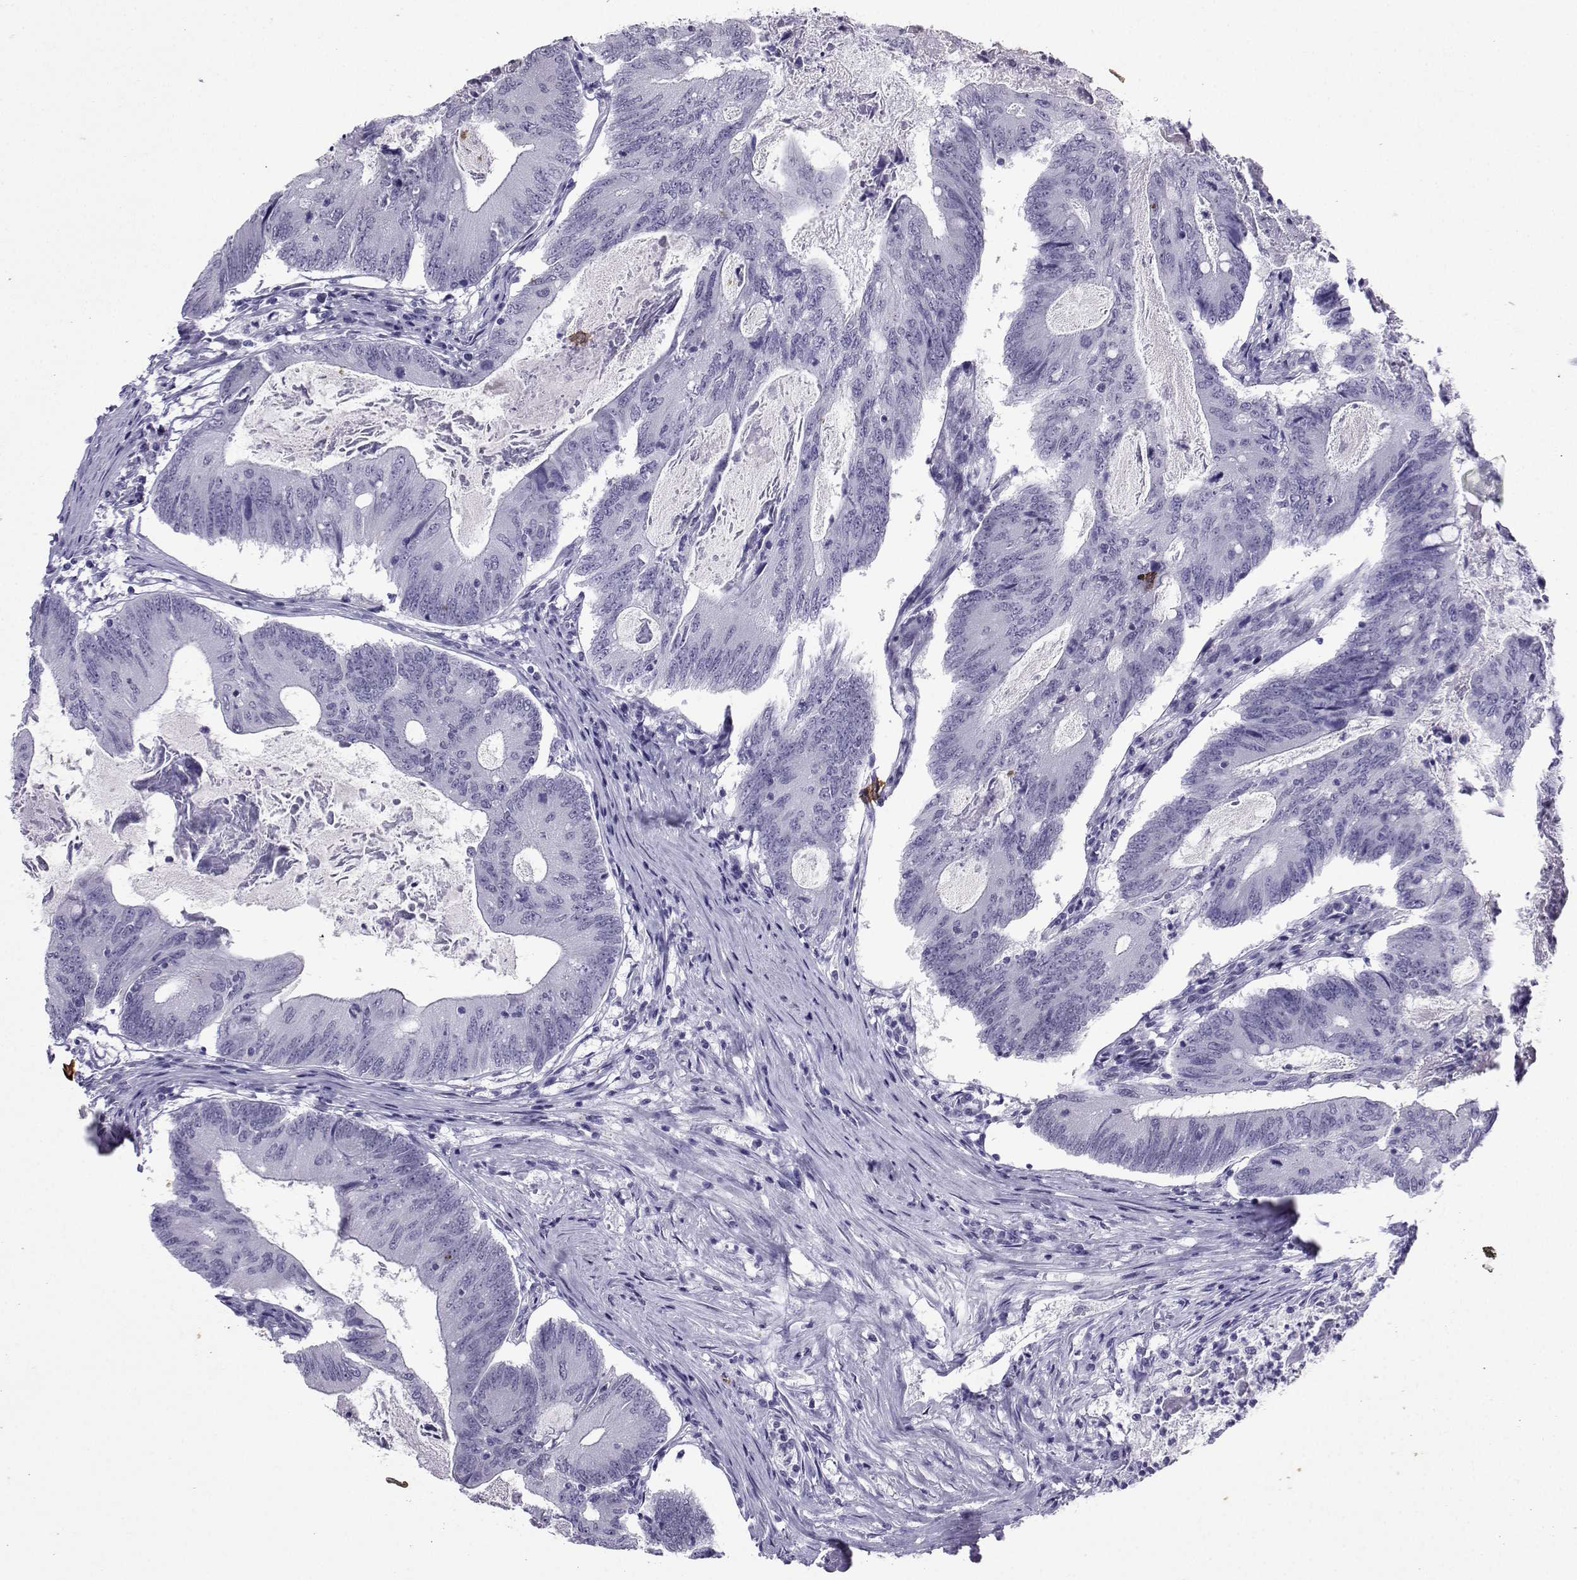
{"staining": {"intensity": "negative", "quantity": "none", "location": "none"}, "tissue": "colorectal cancer", "cell_type": "Tumor cells", "image_type": "cancer", "snomed": [{"axis": "morphology", "description": "Adenocarcinoma, NOS"}, {"axis": "topography", "description": "Colon"}], "caption": "This image is of colorectal cancer (adenocarcinoma) stained with IHC to label a protein in brown with the nuclei are counter-stained blue. There is no expression in tumor cells.", "gene": "LORICRIN", "patient": {"sex": "female", "age": 70}}